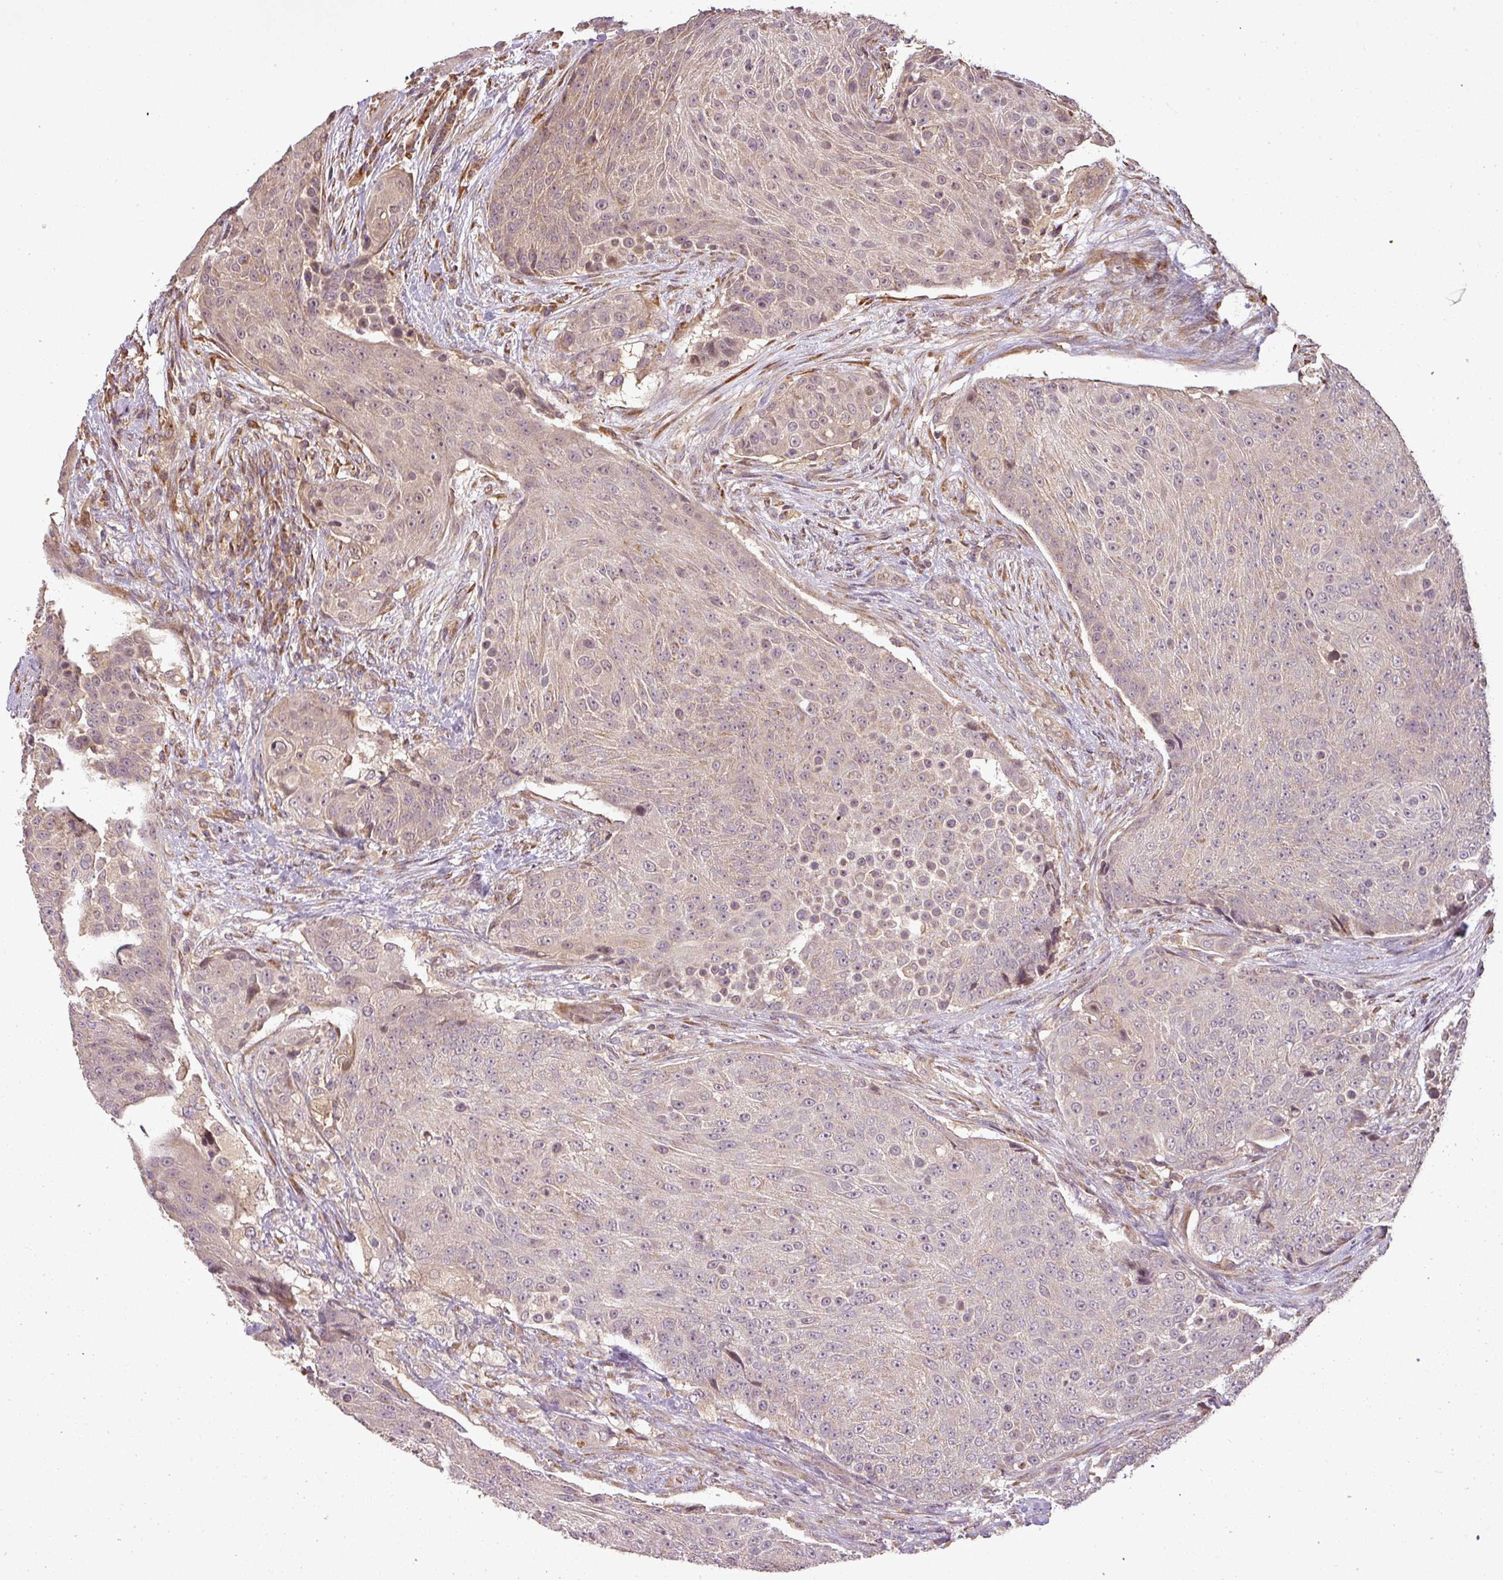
{"staining": {"intensity": "weak", "quantity": "25%-75%", "location": "cytoplasmic/membranous"}, "tissue": "urothelial cancer", "cell_type": "Tumor cells", "image_type": "cancer", "snomed": [{"axis": "morphology", "description": "Urothelial carcinoma, High grade"}, {"axis": "topography", "description": "Urinary bladder"}], "caption": "Urothelial carcinoma (high-grade) stained with IHC shows weak cytoplasmic/membranous positivity in about 25%-75% of tumor cells. (IHC, brightfield microscopy, high magnification).", "gene": "FAIM", "patient": {"sex": "female", "age": 63}}